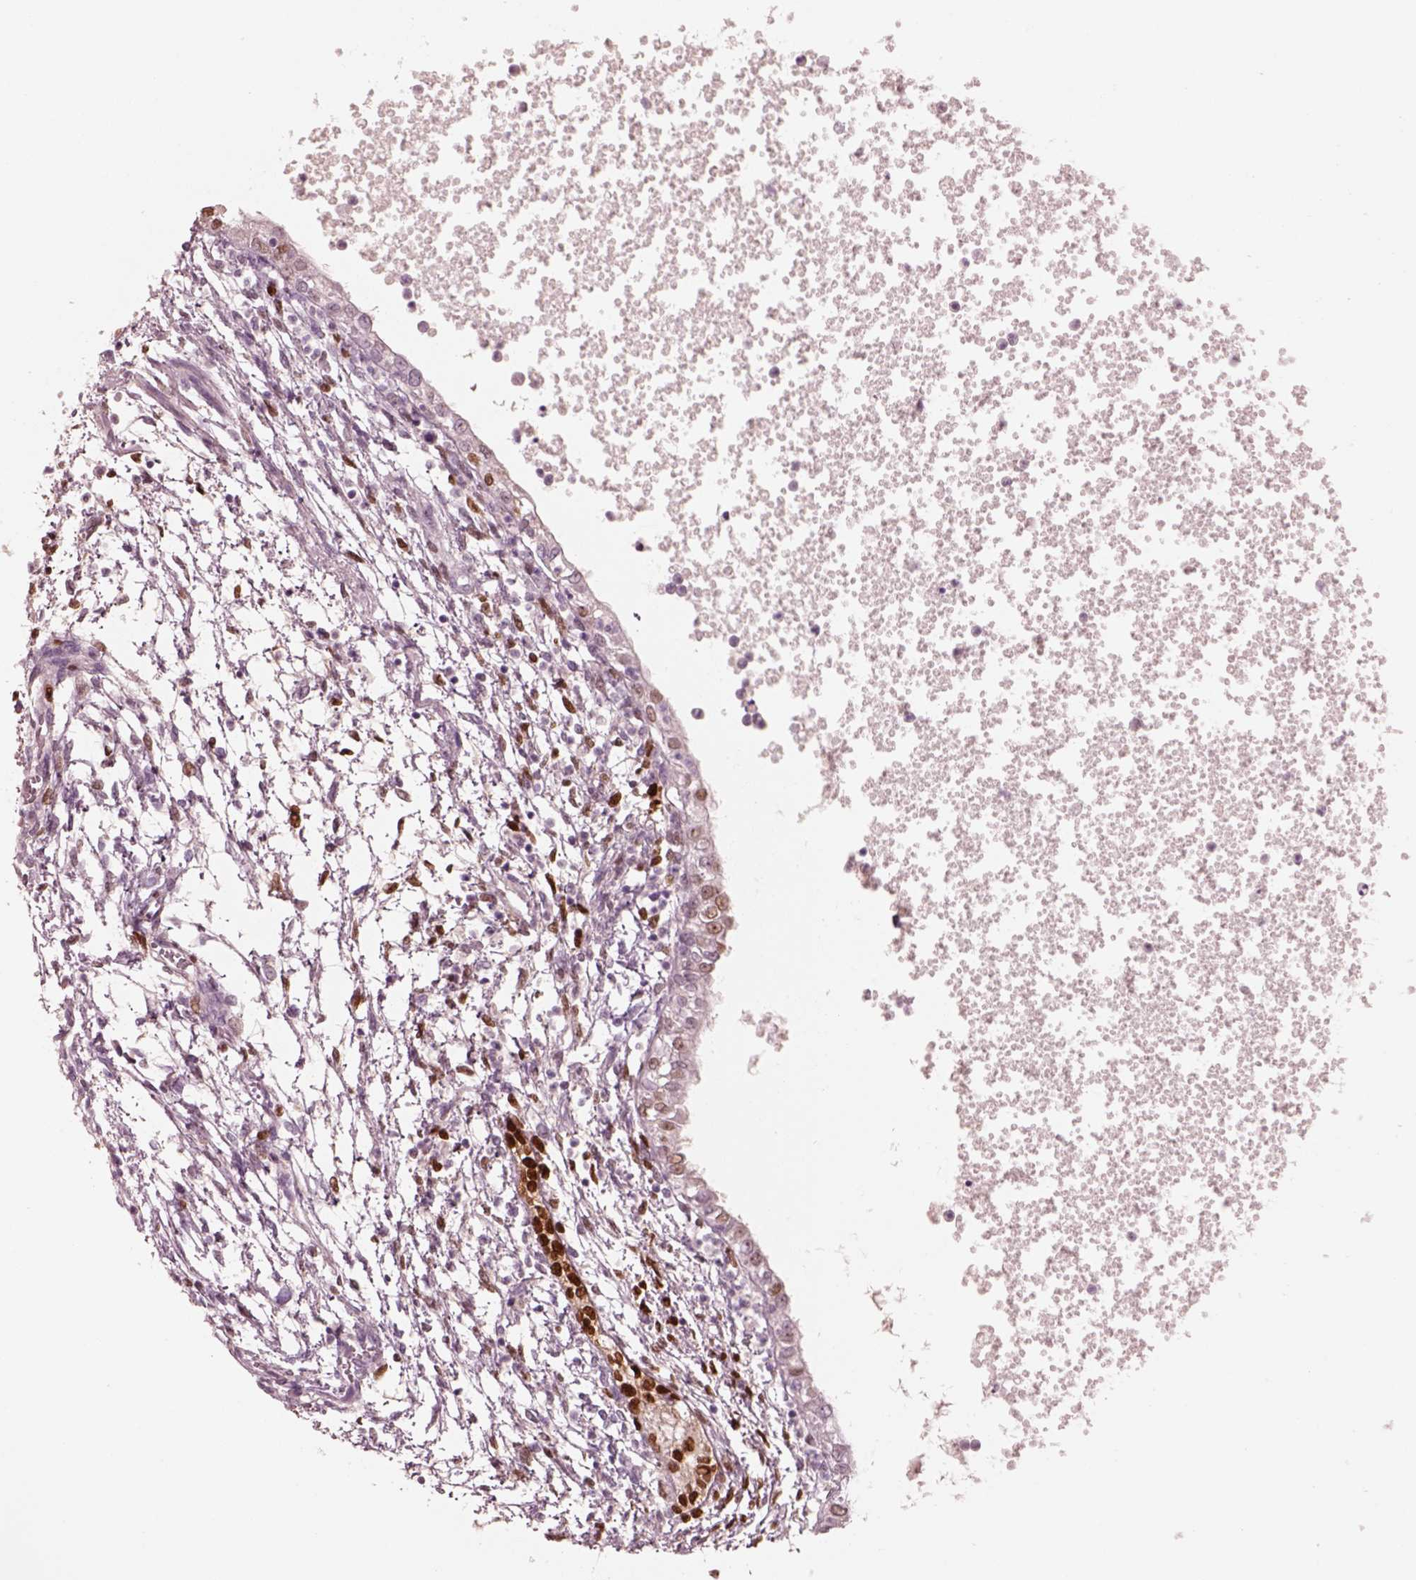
{"staining": {"intensity": "strong", "quantity": "25%-75%", "location": "nuclear"}, "tissue": "testis cancer", "cell_type": "Tumor cells", "image_type": "cancer", "snomed": [{"axis": "morphology", "description": "Carcinoma, Embryonal, NOS"}, {"axis": "topography", "description": "Testis"}], "caption": "Testis embryonal carcinoma was stained to show a protein in brown. There is high levels of strong nuclear staining in approximately 25%-75% of tumor cells.", "gene": "SOX9", "patient": {"sex": "male", "age": 37}}